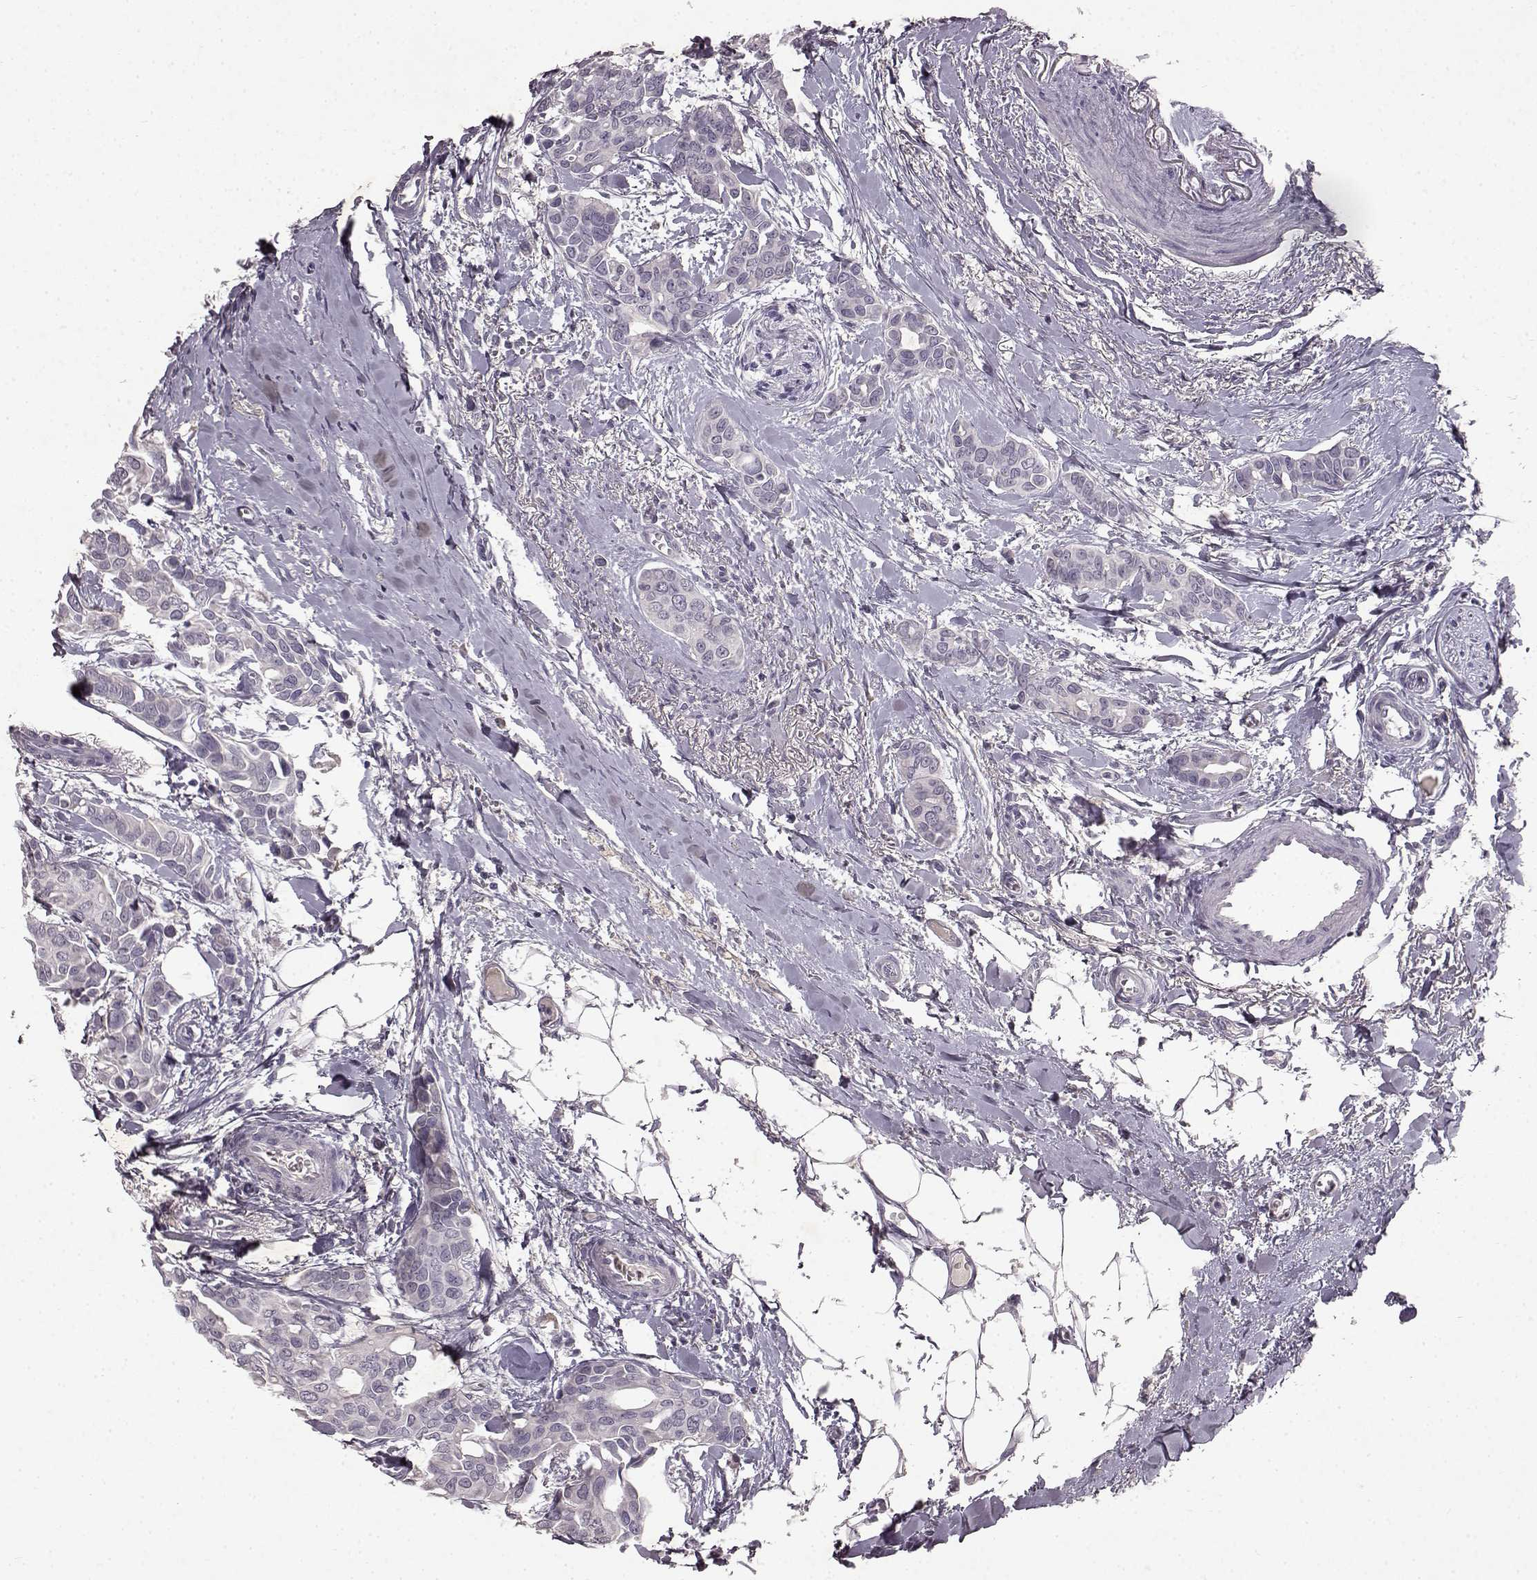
{"staining": {"intensity": "negative", "quantity": "none", "location": "none"}, "tissue": "breast cancer", "cell_type": "Tumor cells", "image_type": "cancer", "snomed": [{"axis": "morphology", "description": "Duct carcinoma"}, {"axis": "topography", "description": "Breast"}], "caption": "This micrograph is of intraductal carcinoma (breast) stained with immunohistochemistry (IHC) to label a protein in brown with the nuclei are counter-stained blue. There is no positivity in tumor cells.", "gene": "SPAG17", "patient": {"sex": "female", "age": 54}}